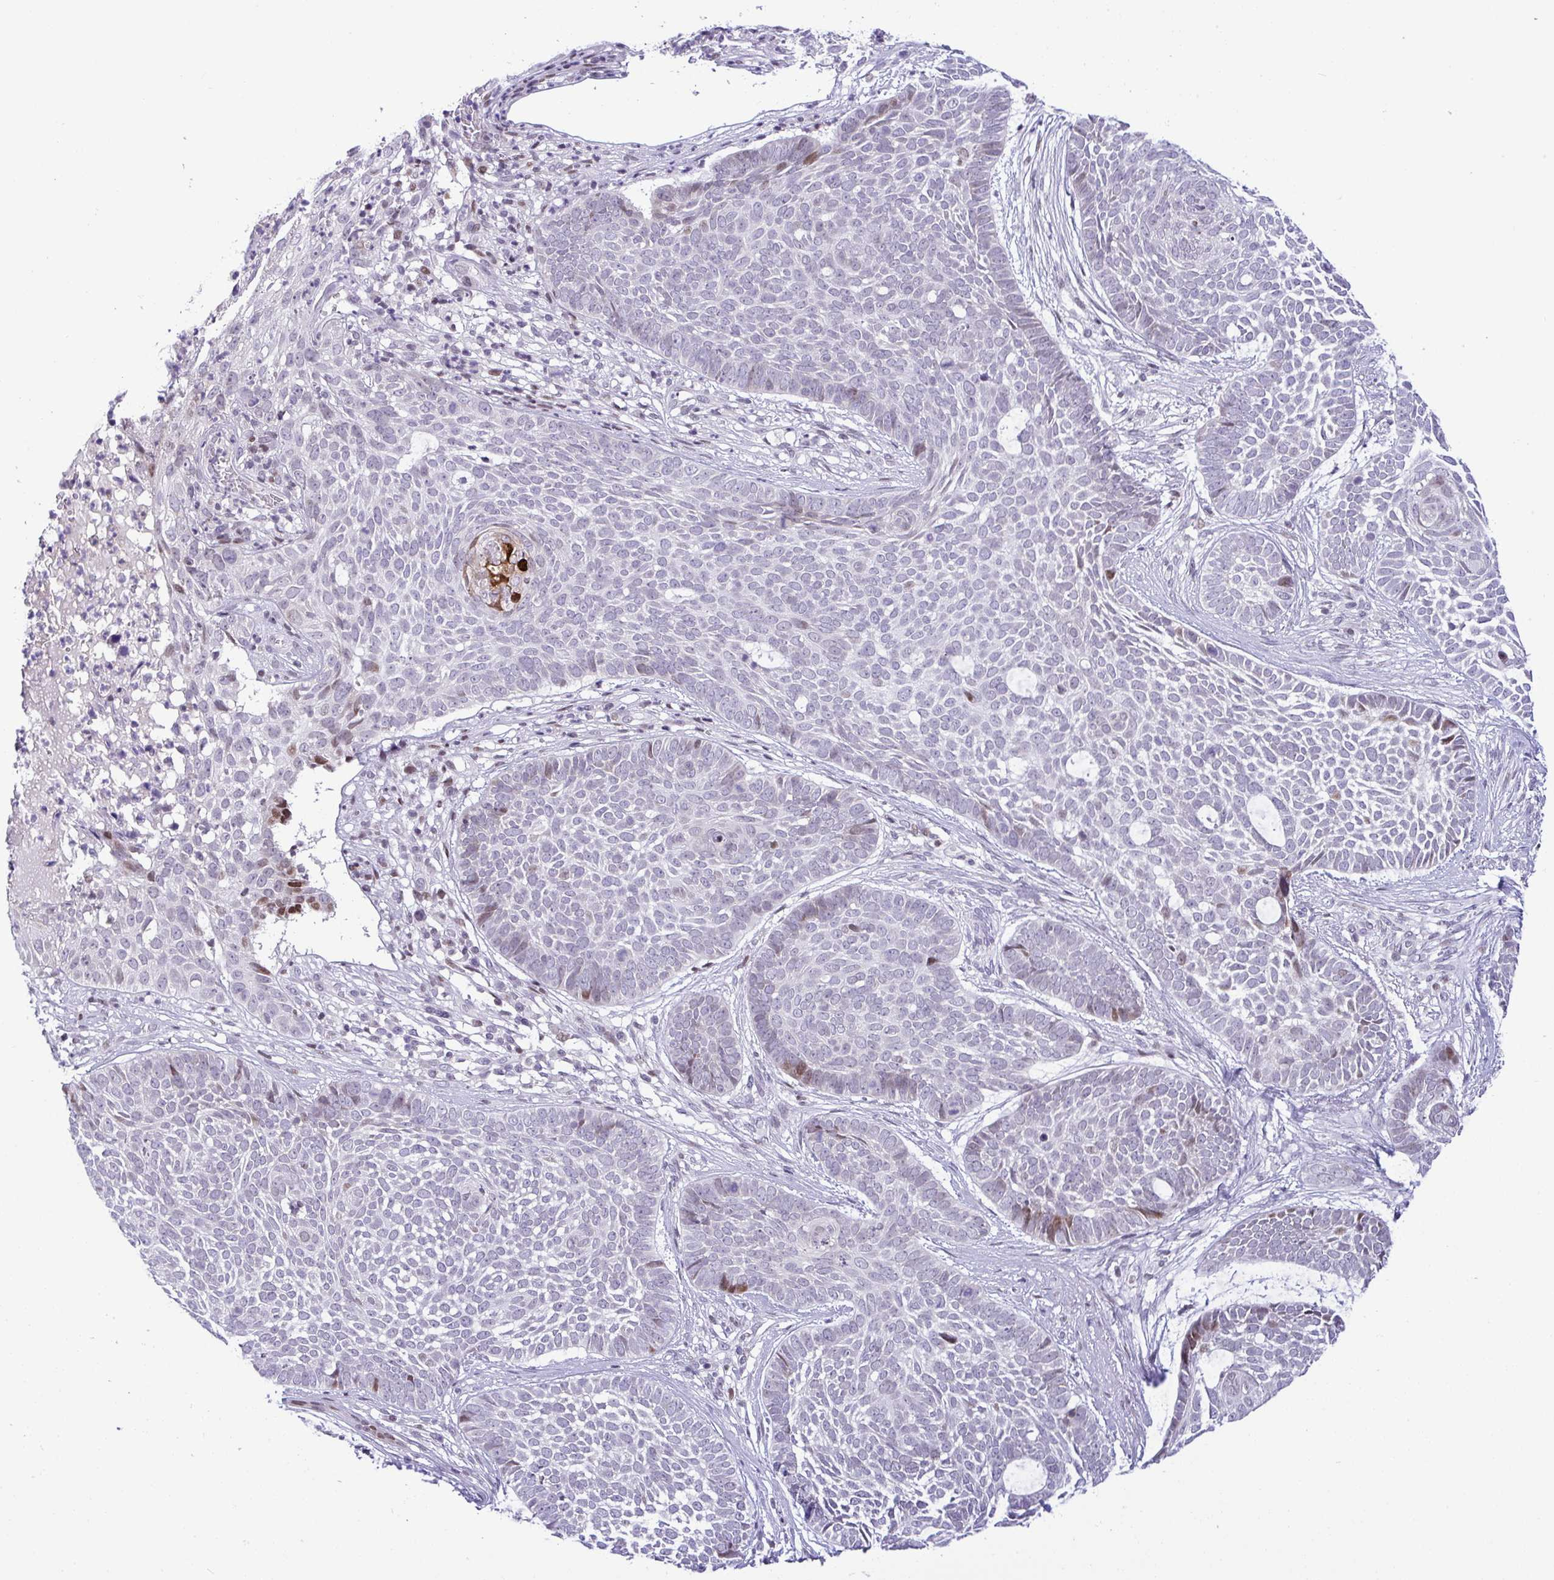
{"staining": {"intensity": "negative", "quantity": "none", "location": "none"}, "tissue": "skin cancer", "cell_type": "Tumor cells", "image_type": "cancer", "snomed": [{"axis": "morphology", "description": "Basal cell carcinoma"}, {"axis": "topography", "description": "Skin"}], "caption": "High magnification brightfield microscopy of basal cell carcinoma (skin) stained with DAB (3,3'-diaminobenzidine) (brown) and counterstained with hematoxylin (blue): tumor cells show no significant staining.", "gene": "ZFHX3", "patient": {"sex": "female", "age": 89}}